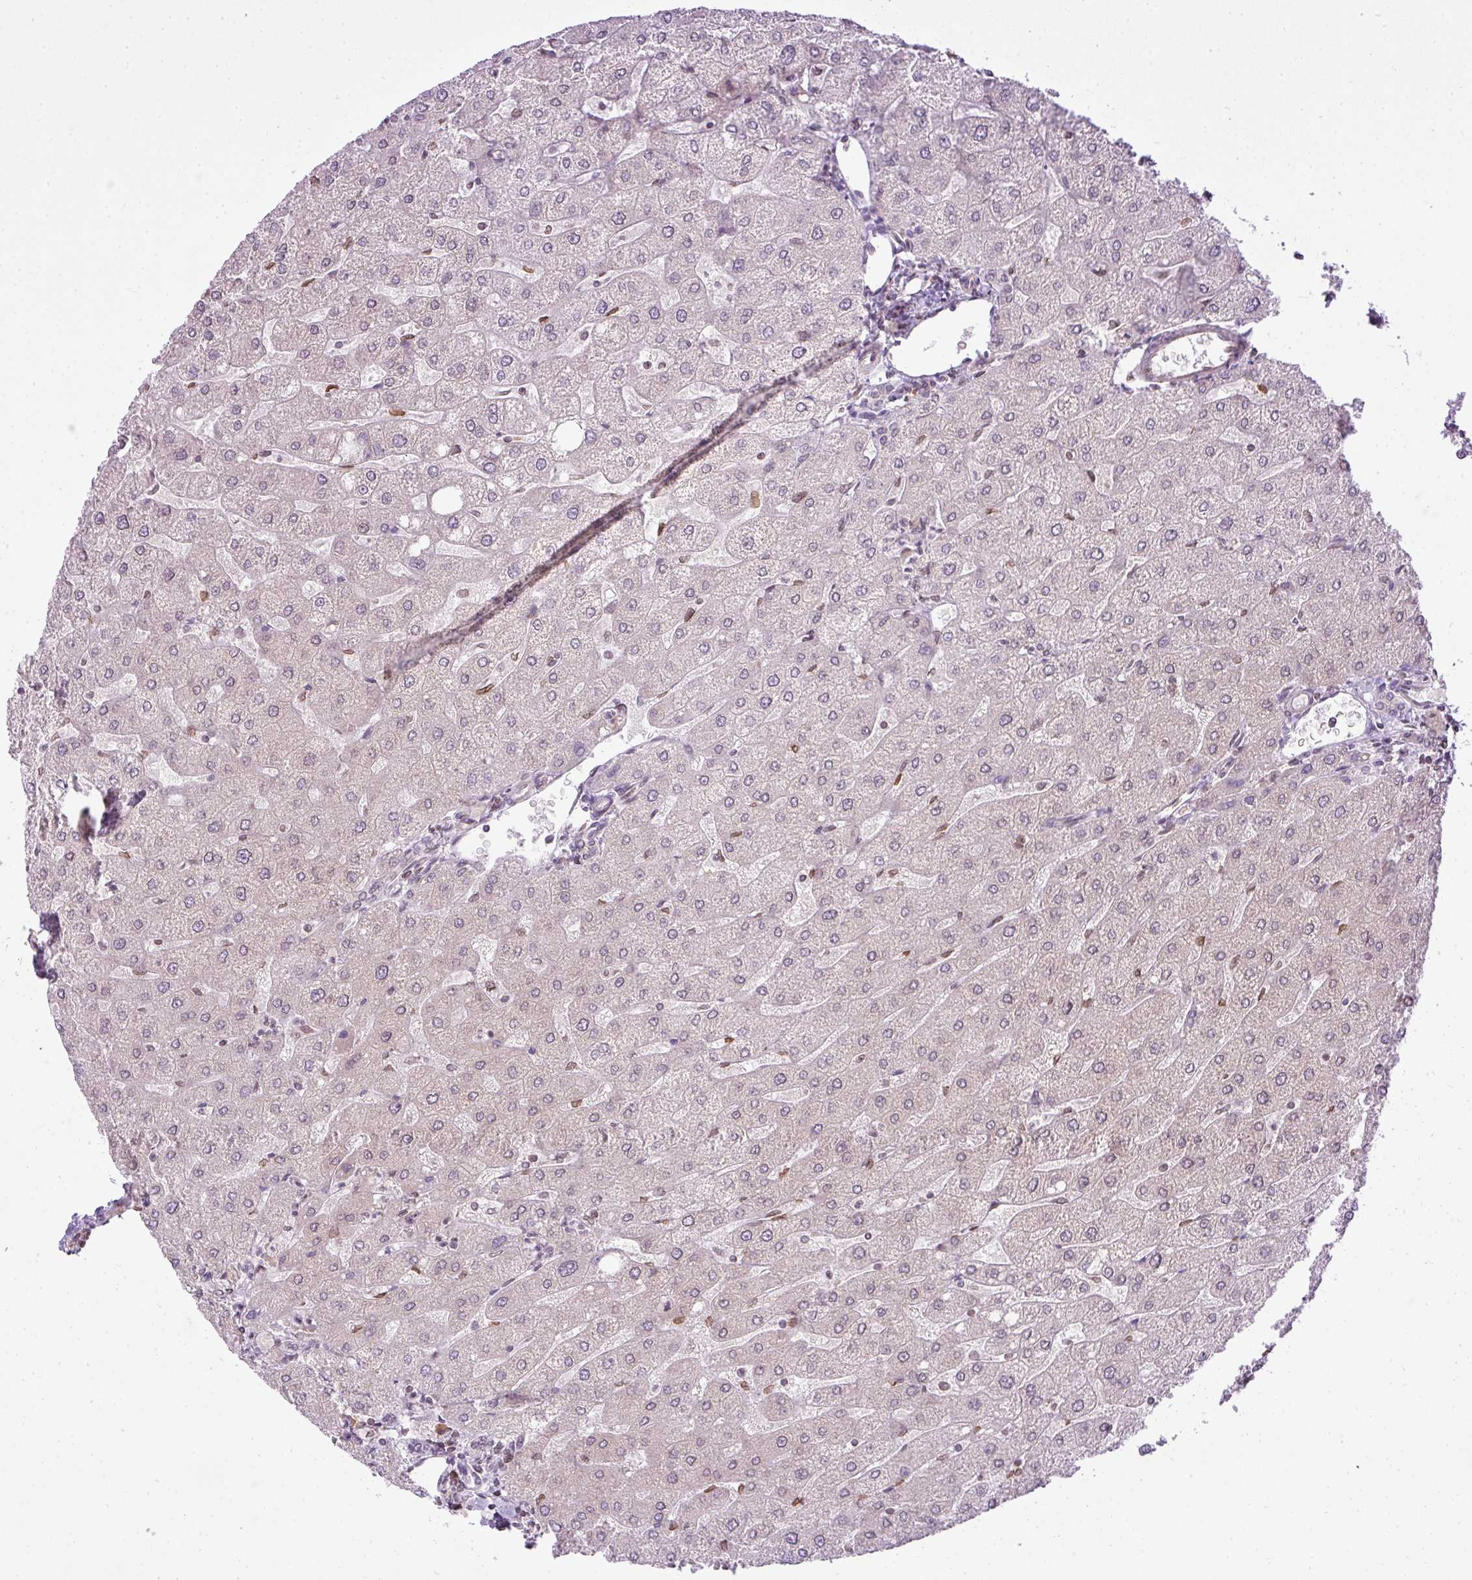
{"staining": {"intensity": "negative", "quantity": "none", "location": "none"}, "tissue": "liver", "cell_type": "Cholangiocytes", "image_type": "normal", "snomed": [{"axis": "morphology", "description": "Normal tissue, NOS"}, {"axis": "topography", "description": "Liver"}], "caption": "IHC image of normal liver: liver stained with DAB (3,3'-diaminobenzidine) reveals no significant protein expression in cholangiocytes.", "gene": "COX18", "patient": {"sex": "male", "age": 67}}